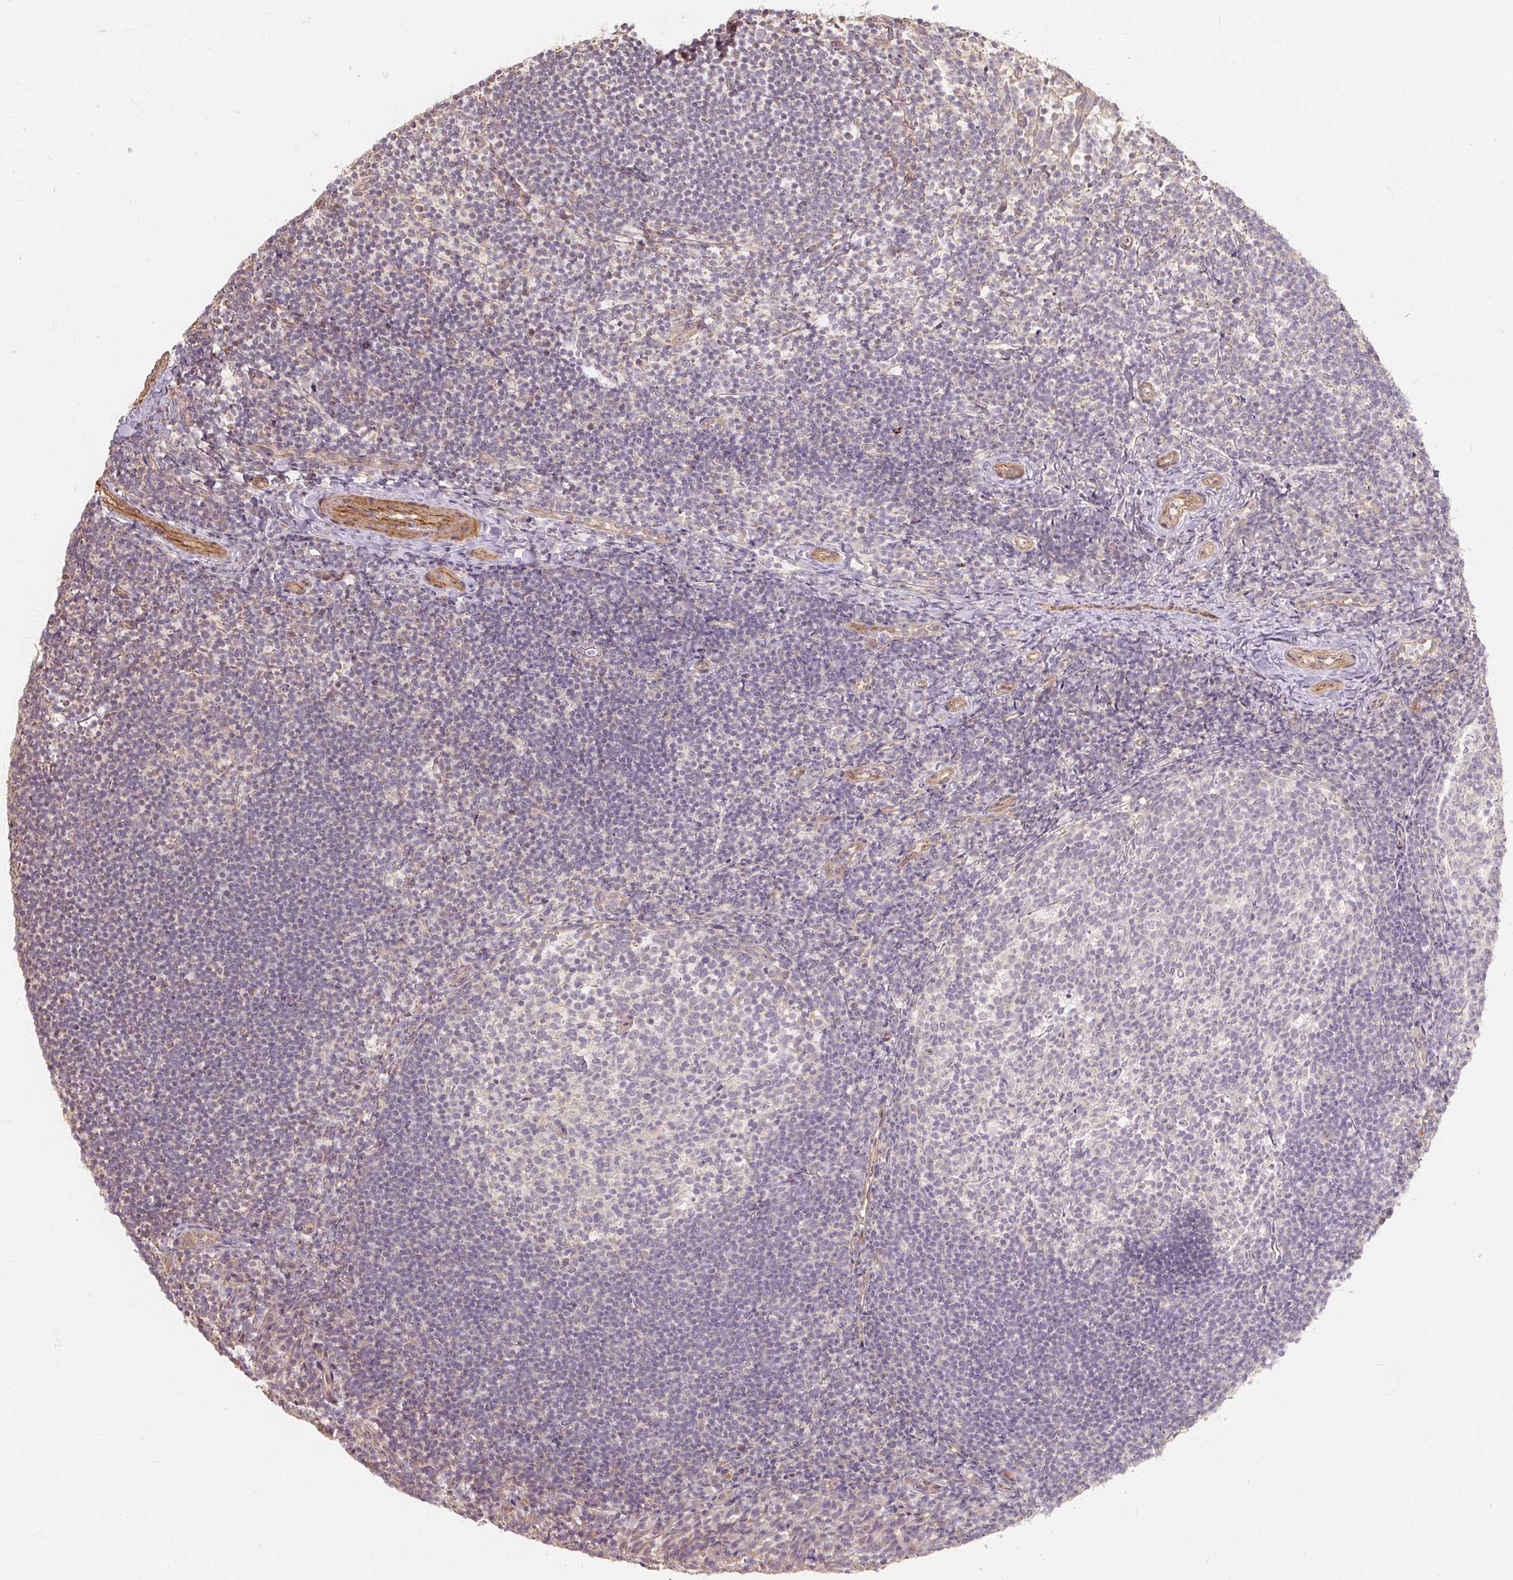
{"staining": {"intensity": "negative", "quantity": "none", "location": "none"}, "tissue": "tonsil", "cell_type": "Germinal center cells", "image_type": "normal", "snomed": [{"axis": "morphology", "description": "Normal tissue, NOS"}, {"axis": "topography", "description": "Tonsil"}], "caption": "The photomicrograph reveals no staining of germinal center cells in normal tonsil.", "gene": "RB1CC1", "patient": {"sex": "female", "age": 10}}